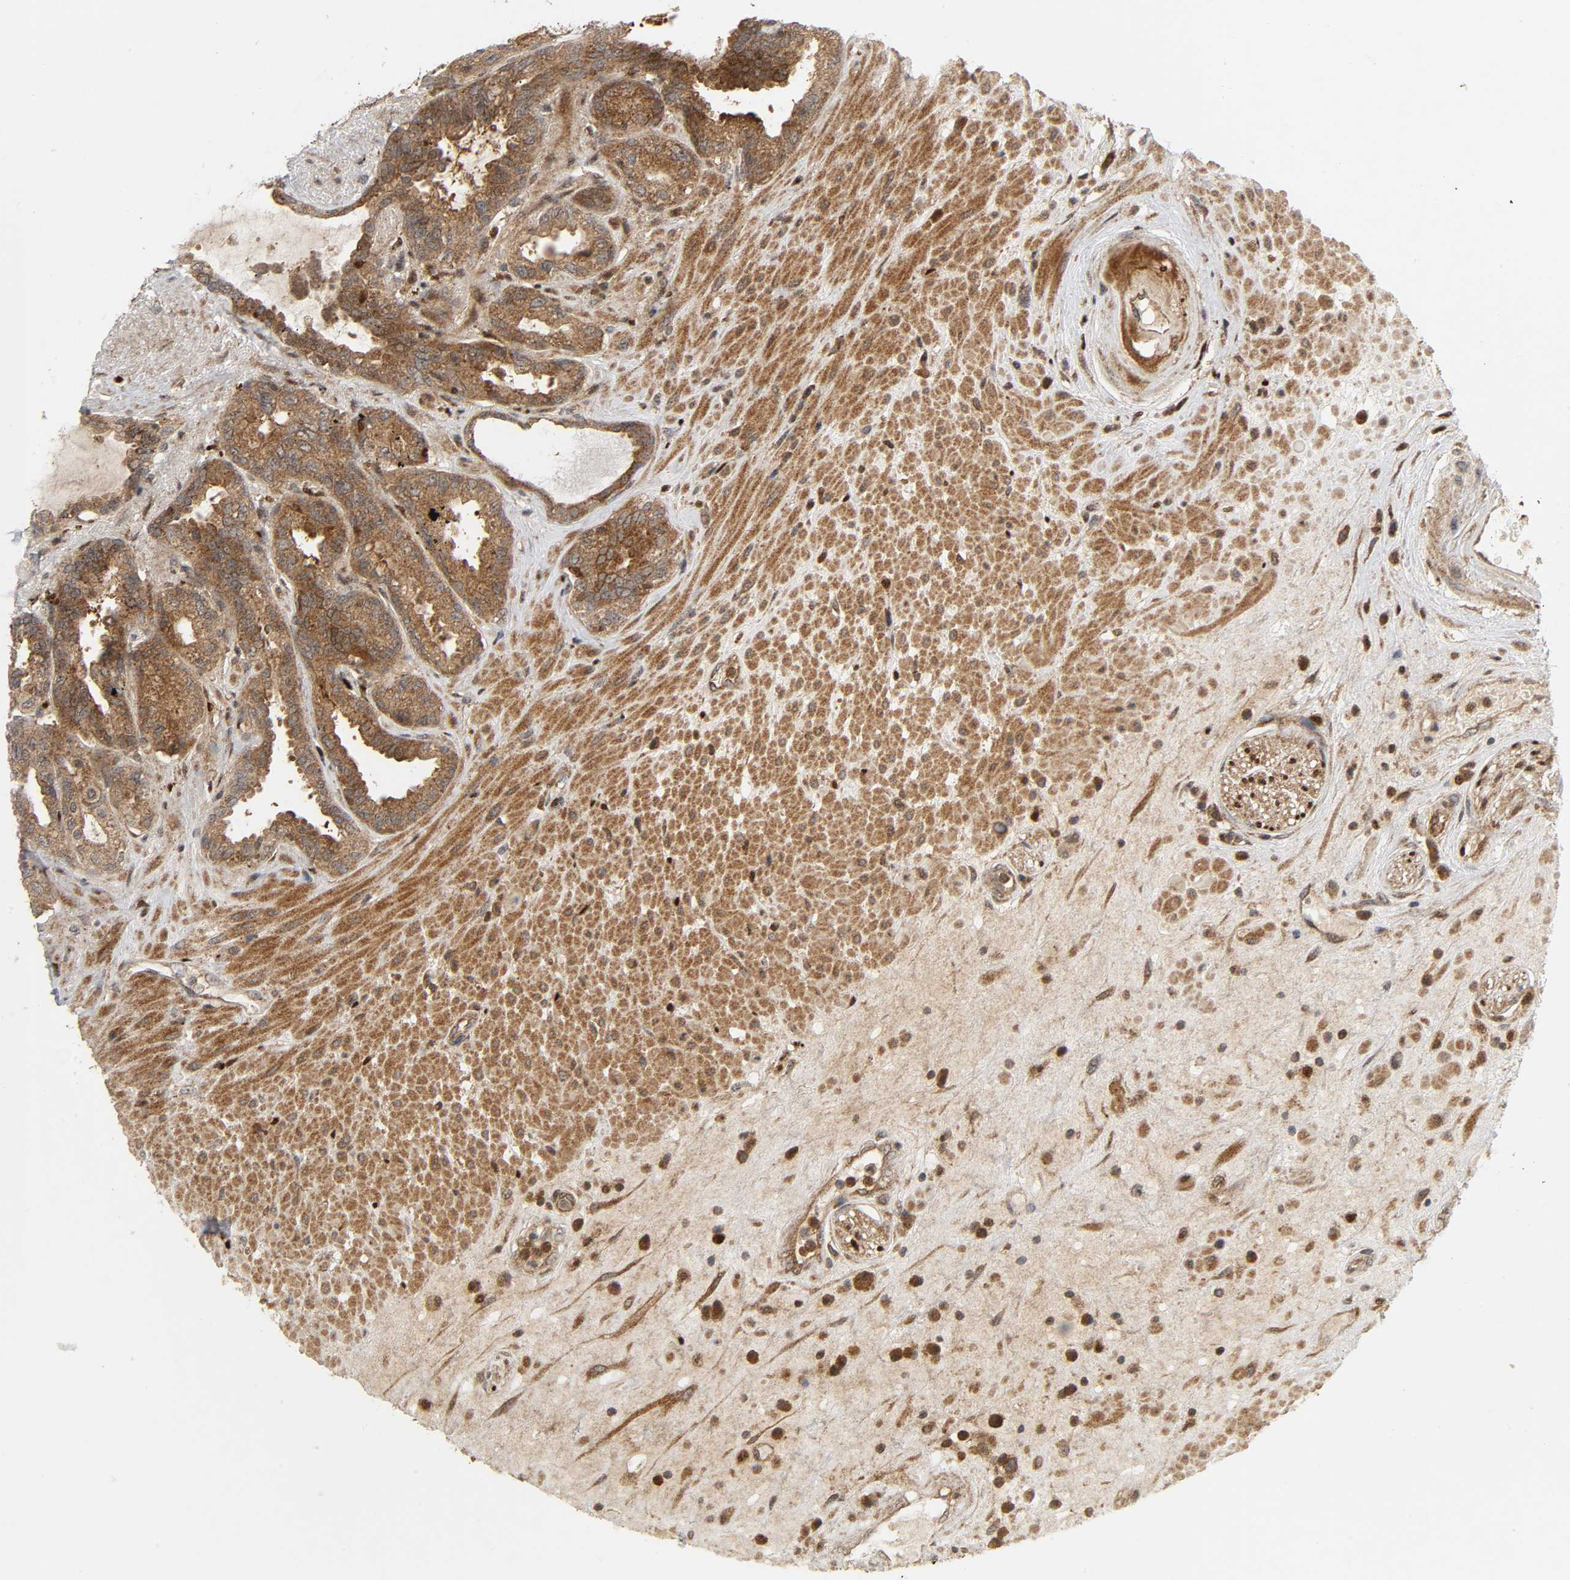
{"staining": {"intensity": "moderate", "quantity": ">75%", "location": "cytoplasmic/membranous"}, "tissue": "seminal vesicle", "cell_type": "Glandular cells", "image_type": "normal", "snomed": [{"axis": "morphology", "description": "Normal tissue, NOS"}, {"axis": "topography", "description": "Seminal veicle"}], "caption": "This image exhibits immunohistochemistry staining of benign seminal vesicle, with medium moderate cytoplasmic/membranous staining in about >75% of glandular cells.", "gene": "CHUK", "patient": {"sex": "male", "age": 61}}